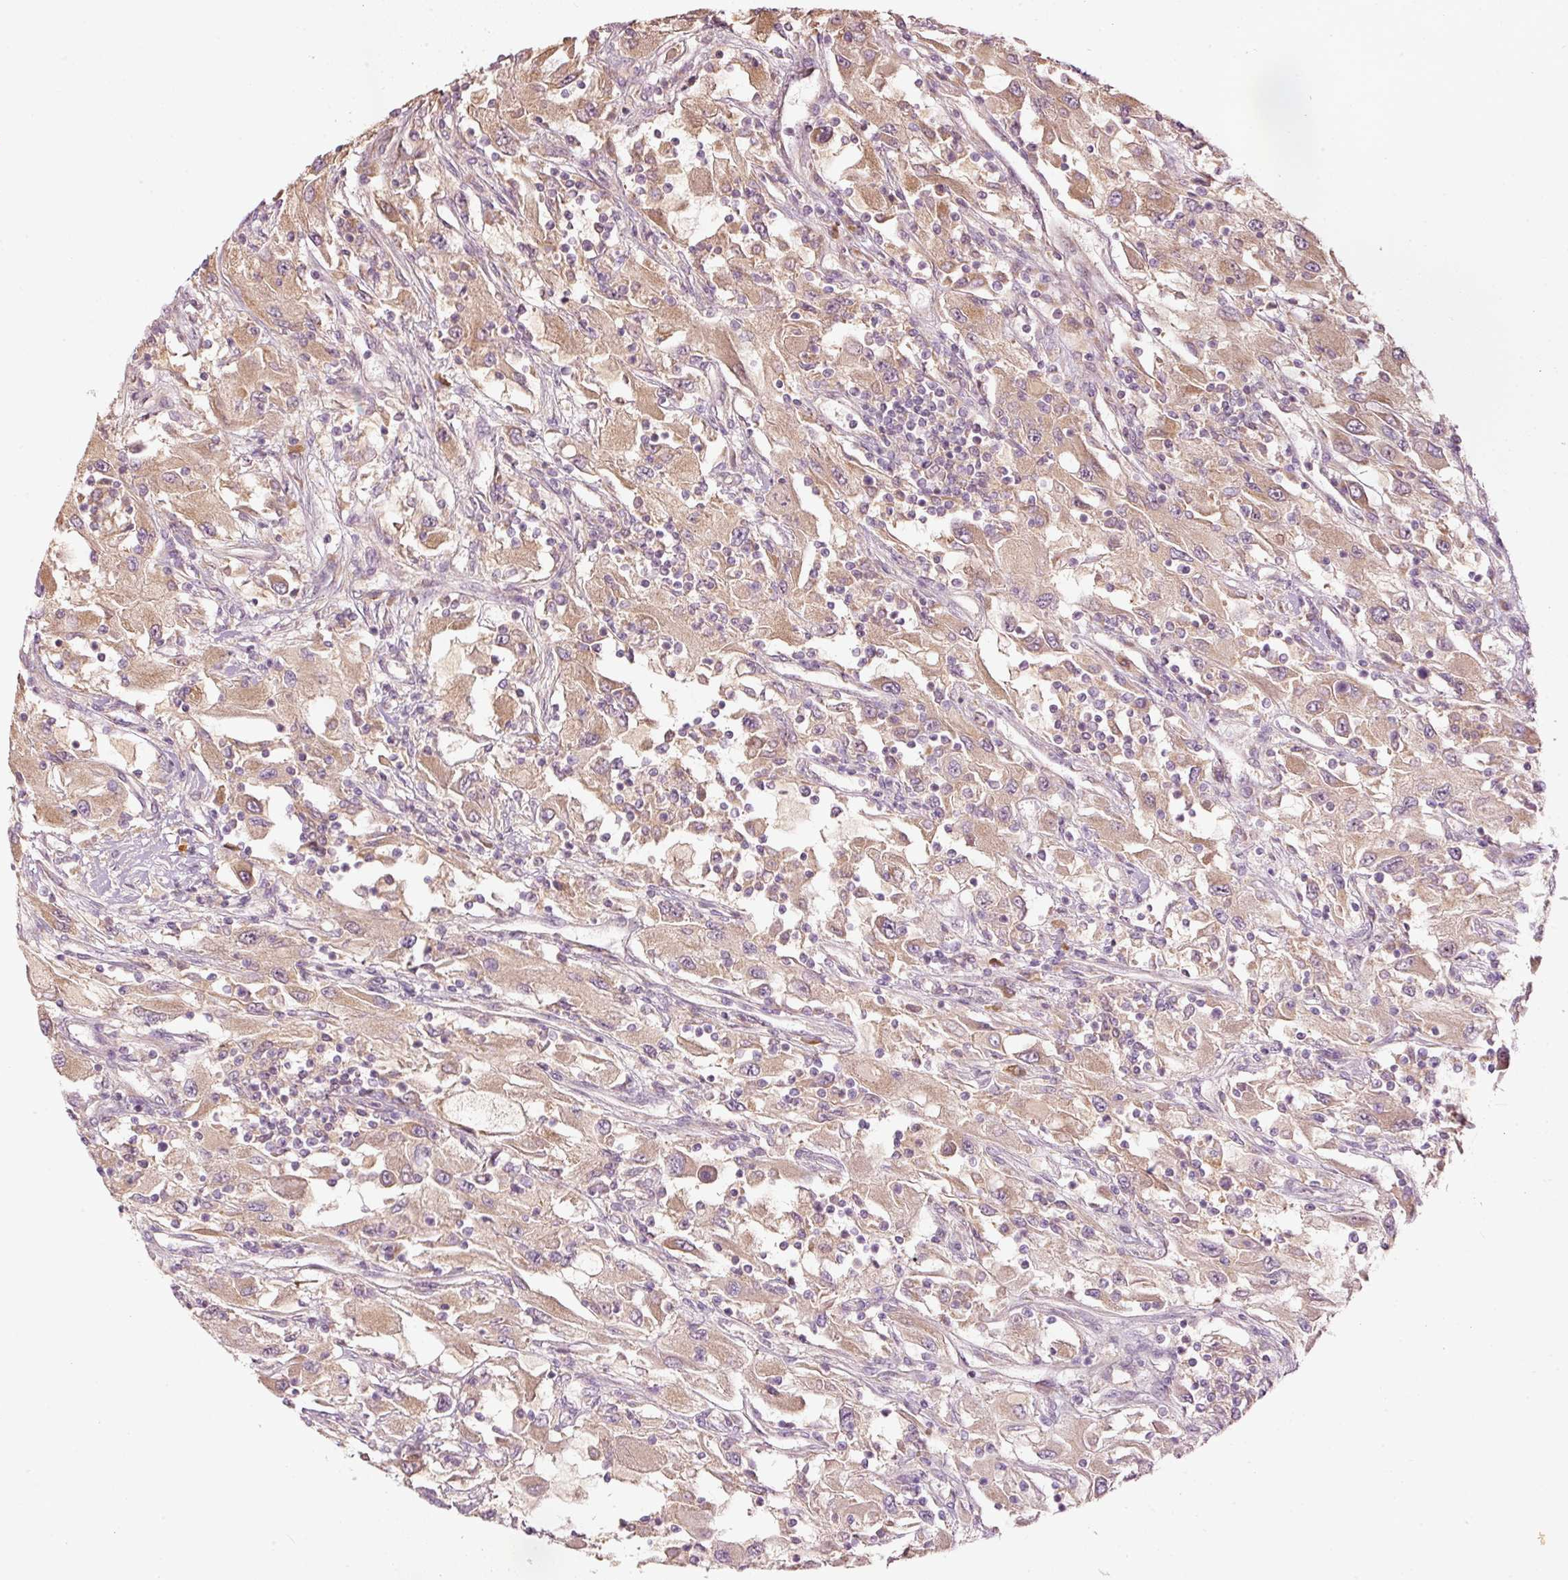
{"staining": {"intensity": "moderate", "quantity": "25%-75%", "location": "cytoplasmic/membranous"}, "tissue": "renal cancer", "cell_type": "Tumor cells", "image_type": "cancer", "snomed": [{"axis": "morphology", "description": "Adenocarcinoma, NOS"}, {"axis": "topography", "description": "Kidney"}], "caption": "The micrograph demonstrates staining of renal cancer (adenocarcinoma), revealing moderate cytoplasmic/membranous protein positivity (brown color) within tumor cells. (DAB (3,3'-diaminobenzidine) IHC with brightfield microscopy, high magnification).", "gene": "MAP10", "patient": {"sex": "female", "age": 67}}